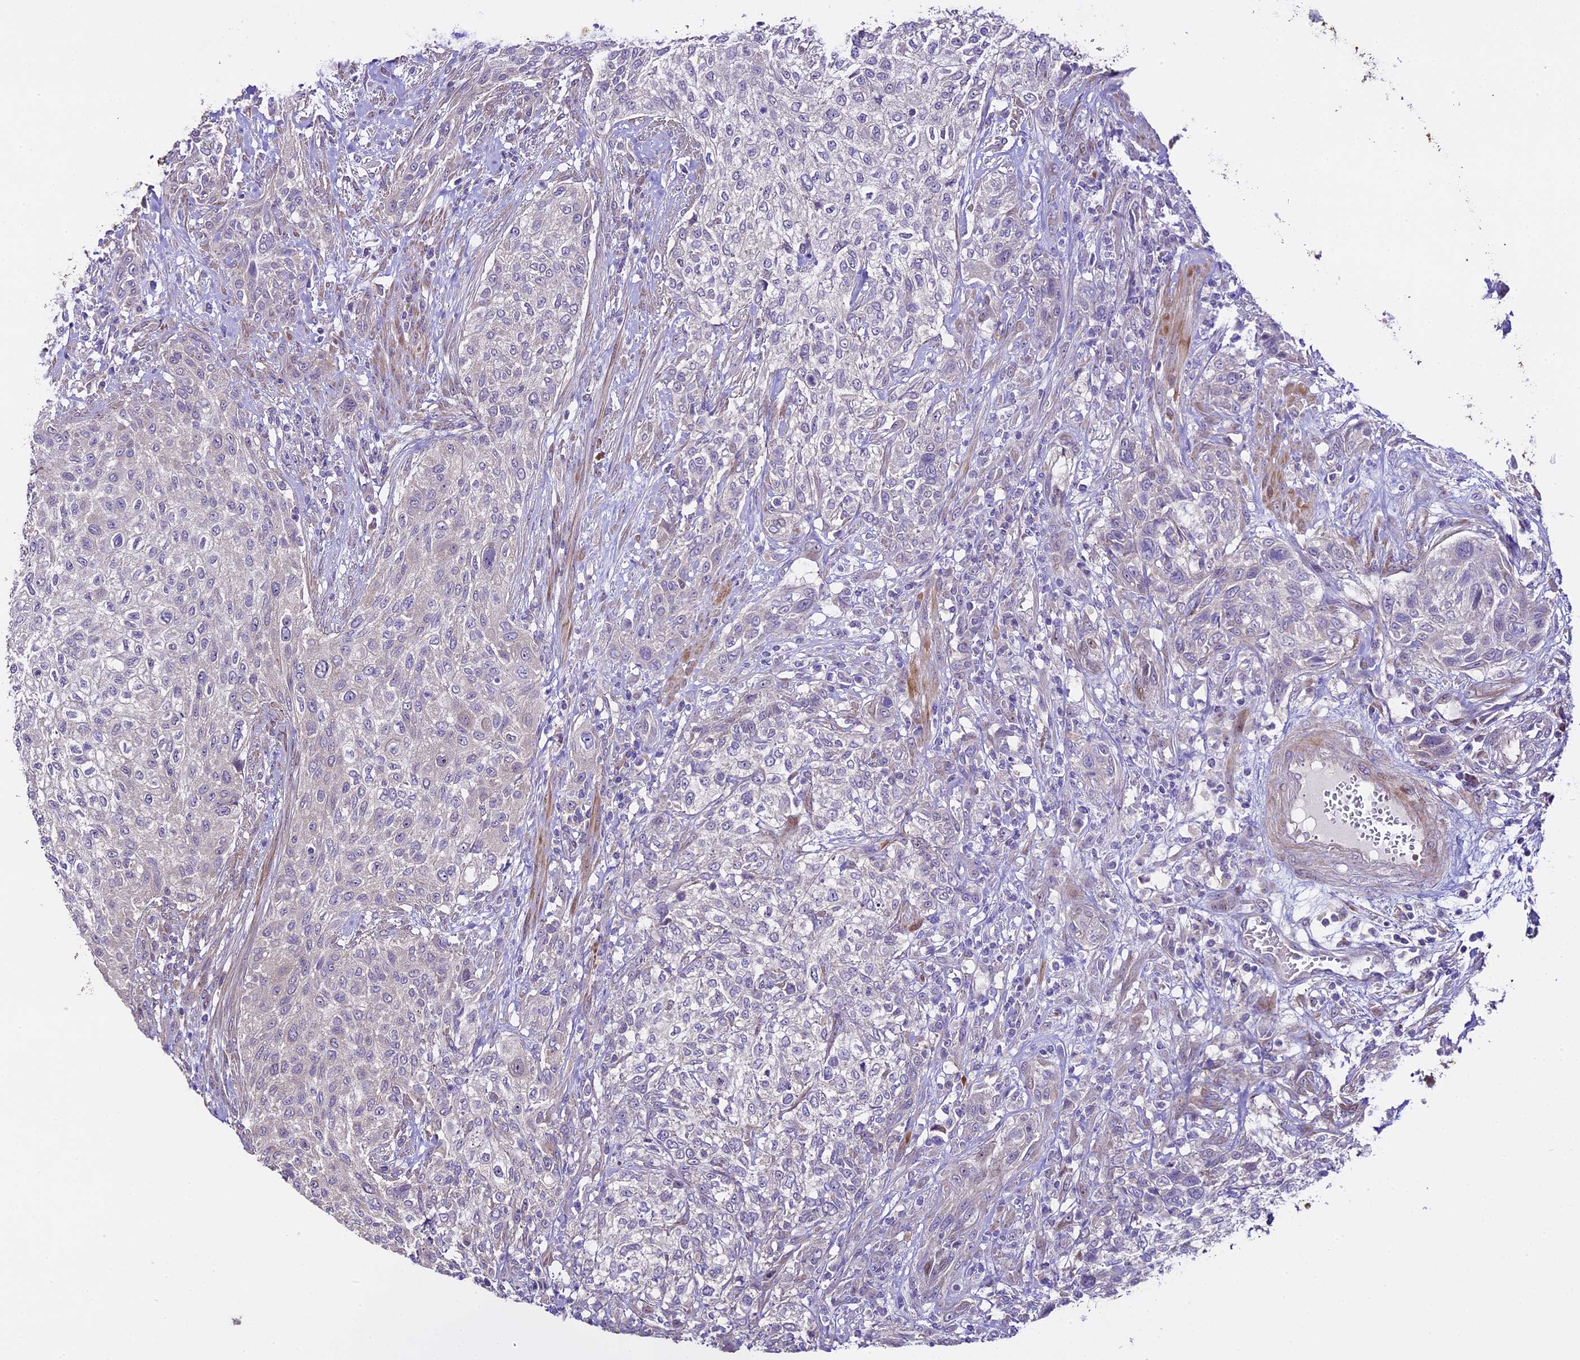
{"staining": {"intensity": "negative", "quantity": "none", "location": "none"}, "tissue": "urothelial cancer", "cell_type": "Tumor cells", "image_type": "cancer", "snomed": [{"axis": "morphology", "description": "Normal tissue, NOS"}, {"axis": "morphology", "description": "Urothelial carcinoma, NOS"}, {"axis": "topography", "description": "Urinary bladder"}, {"axis": "topography", "description": "Peripheral nerve tissue"}], "caption": "The histopathology image demonstrates no staining of tumor cells in transitional cell carcinoma.", "gene": "SPIRE1", "patient": {"sex": "male", "age": 35}}